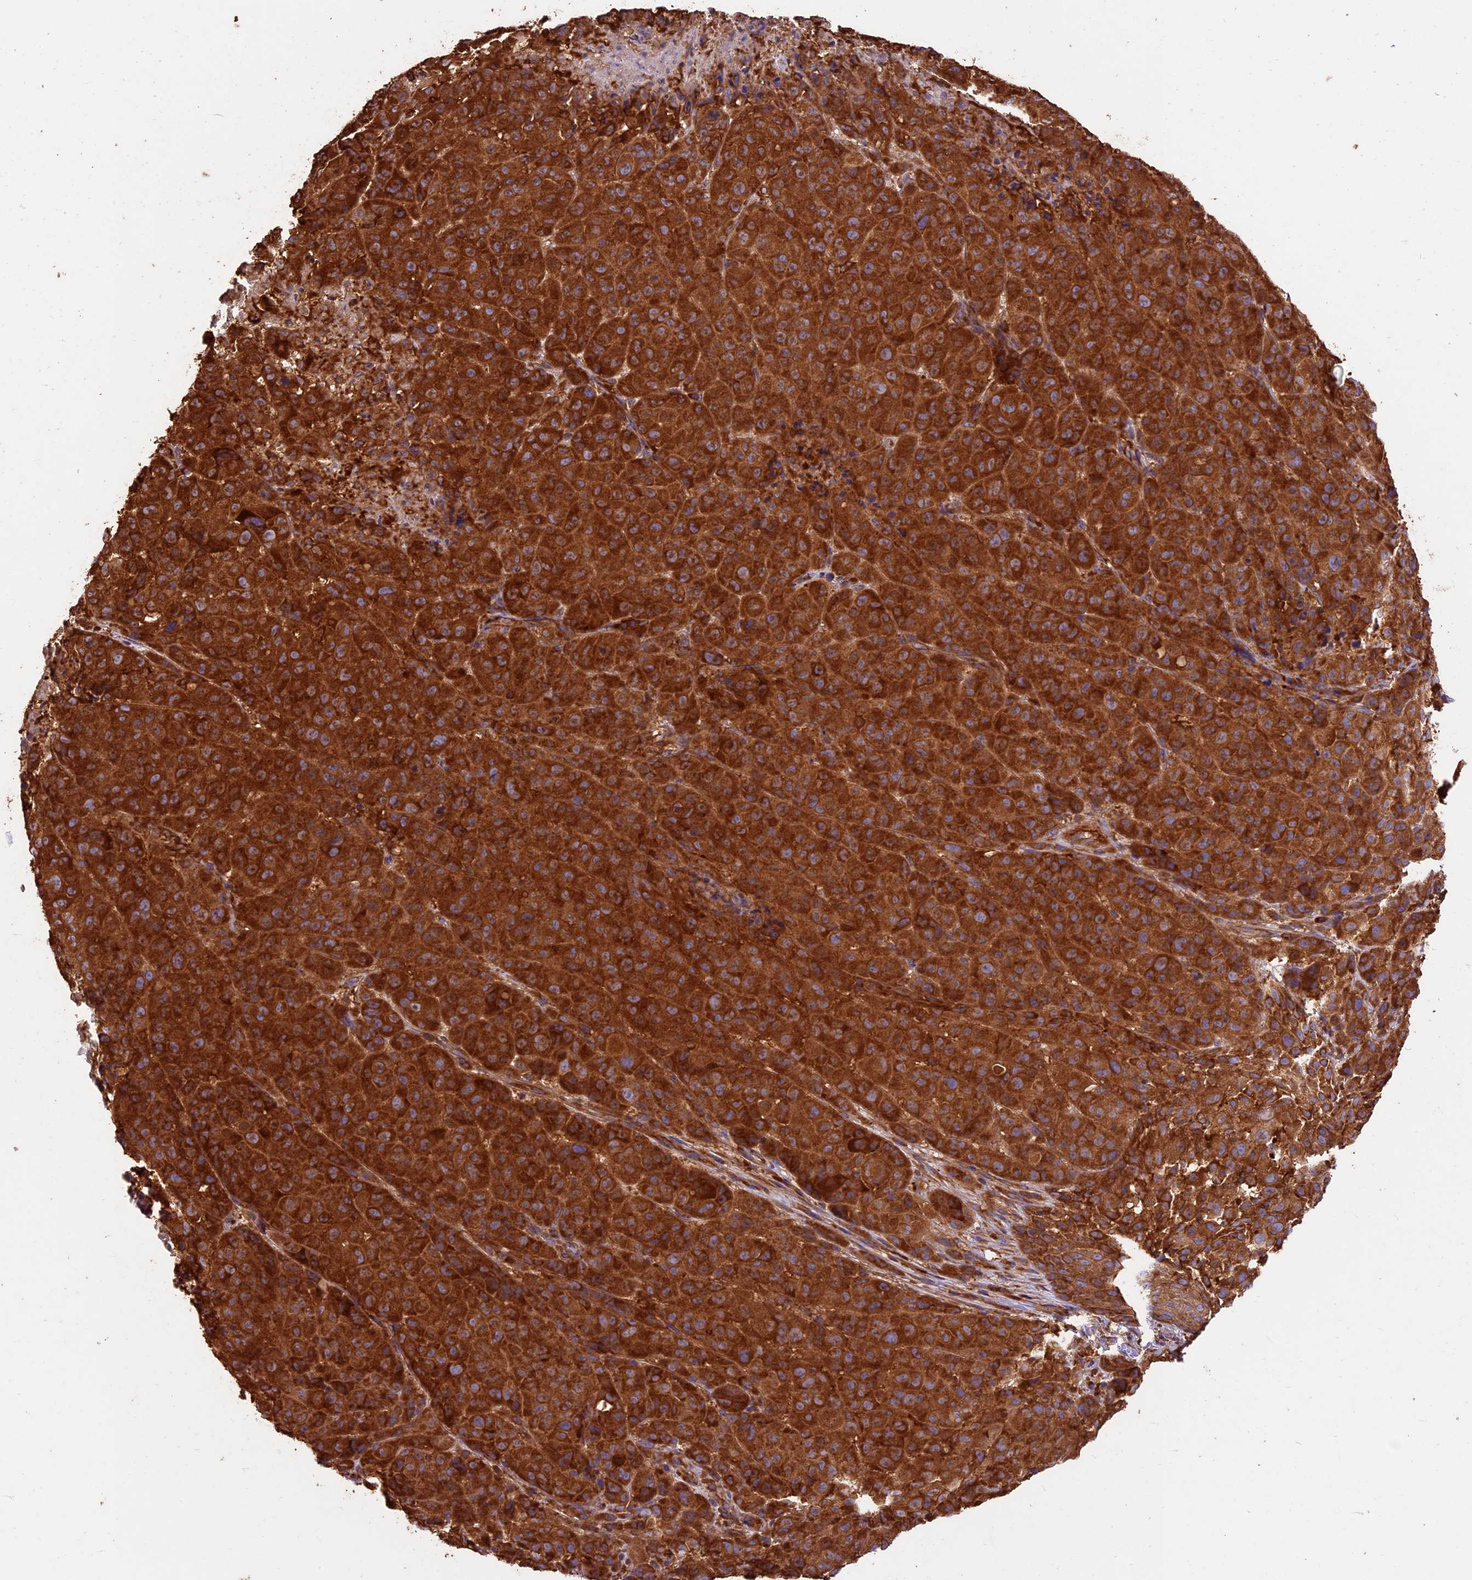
{"staining": {"intensity": "strong", "quantity": ">75%", "location": "cytoplasmic/membranous"}, "tissue": "melanoma", "cell_type": "Tumor cells", "image_type": "cancer", "snomed": [{"axis": "morphology", "description": "Malignant melanoma, NOS"}, {"axis": "topography", "description": "Skin"}], "caption": "IHC staining of malignant melanoma, which shows high levels of strong cytoplasmic/membranous positivity in about >75% of tumor cells indicating strong cytoplasmic/membranous protein expression. The staining was performed using DAB (brown) for protein detection and nuclei were counterstained in hematoxylin (blue).", "gene": "KARS1", "patient": {"sex": "male", "age": 73}}